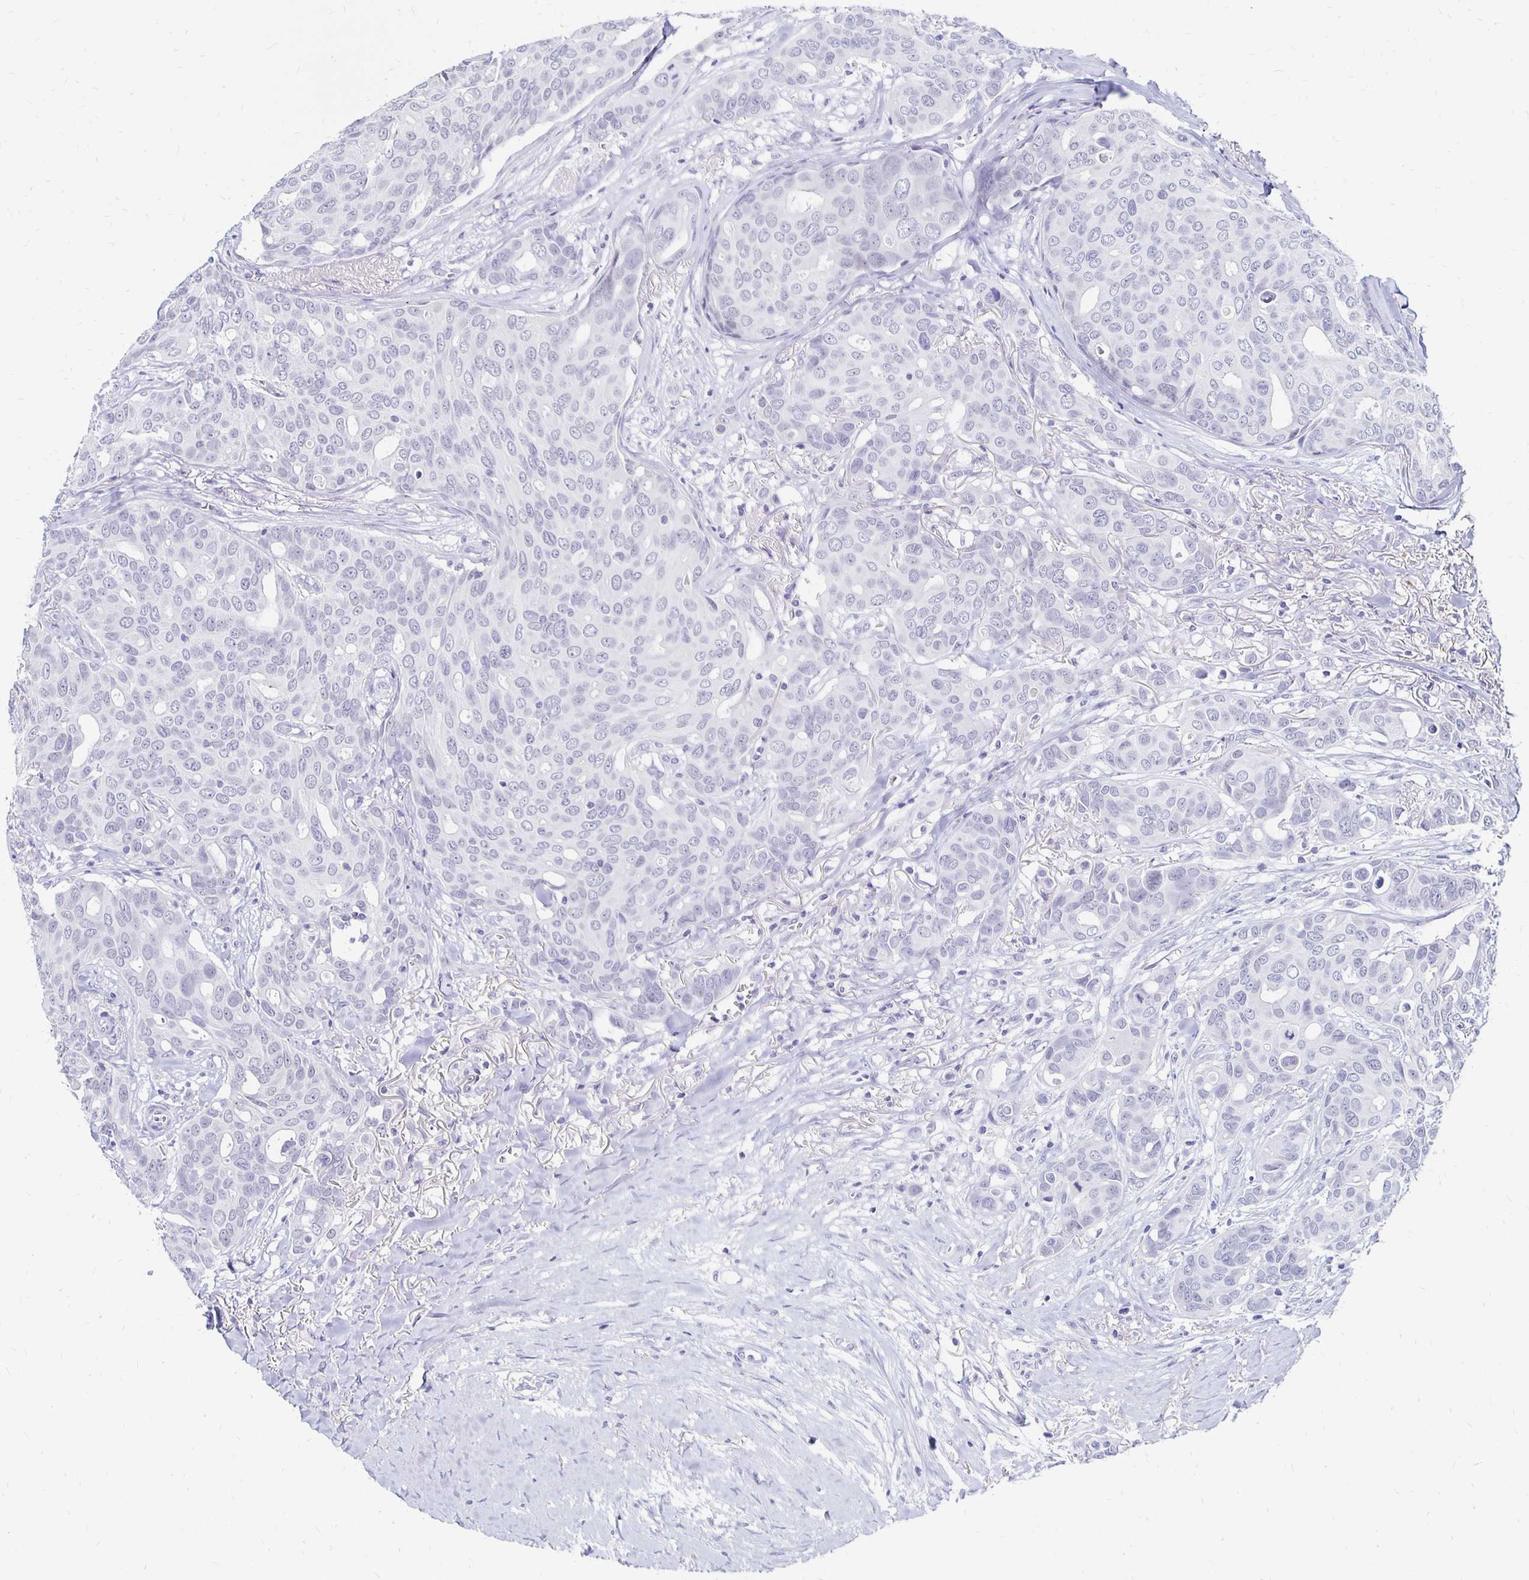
{"staining": {"intensity": "negative", "quantity": "none", "location": "none"}, "tissue": "breast cancer", "cell_type": "Tumor cells", "image_type": "cancer", "snomed": [{"axis": "morphology", "description": "Duct carcinoma"}, {"axis": "topography", "description": "Breast"}], "caption": "Immunohistochemistry (IHC) of human breast cancer (invasive ductal carcinoma) exhibits no expression in tumor cells.", "gene": "SYT2", "patient": {"sex": "female", "age": 54}}